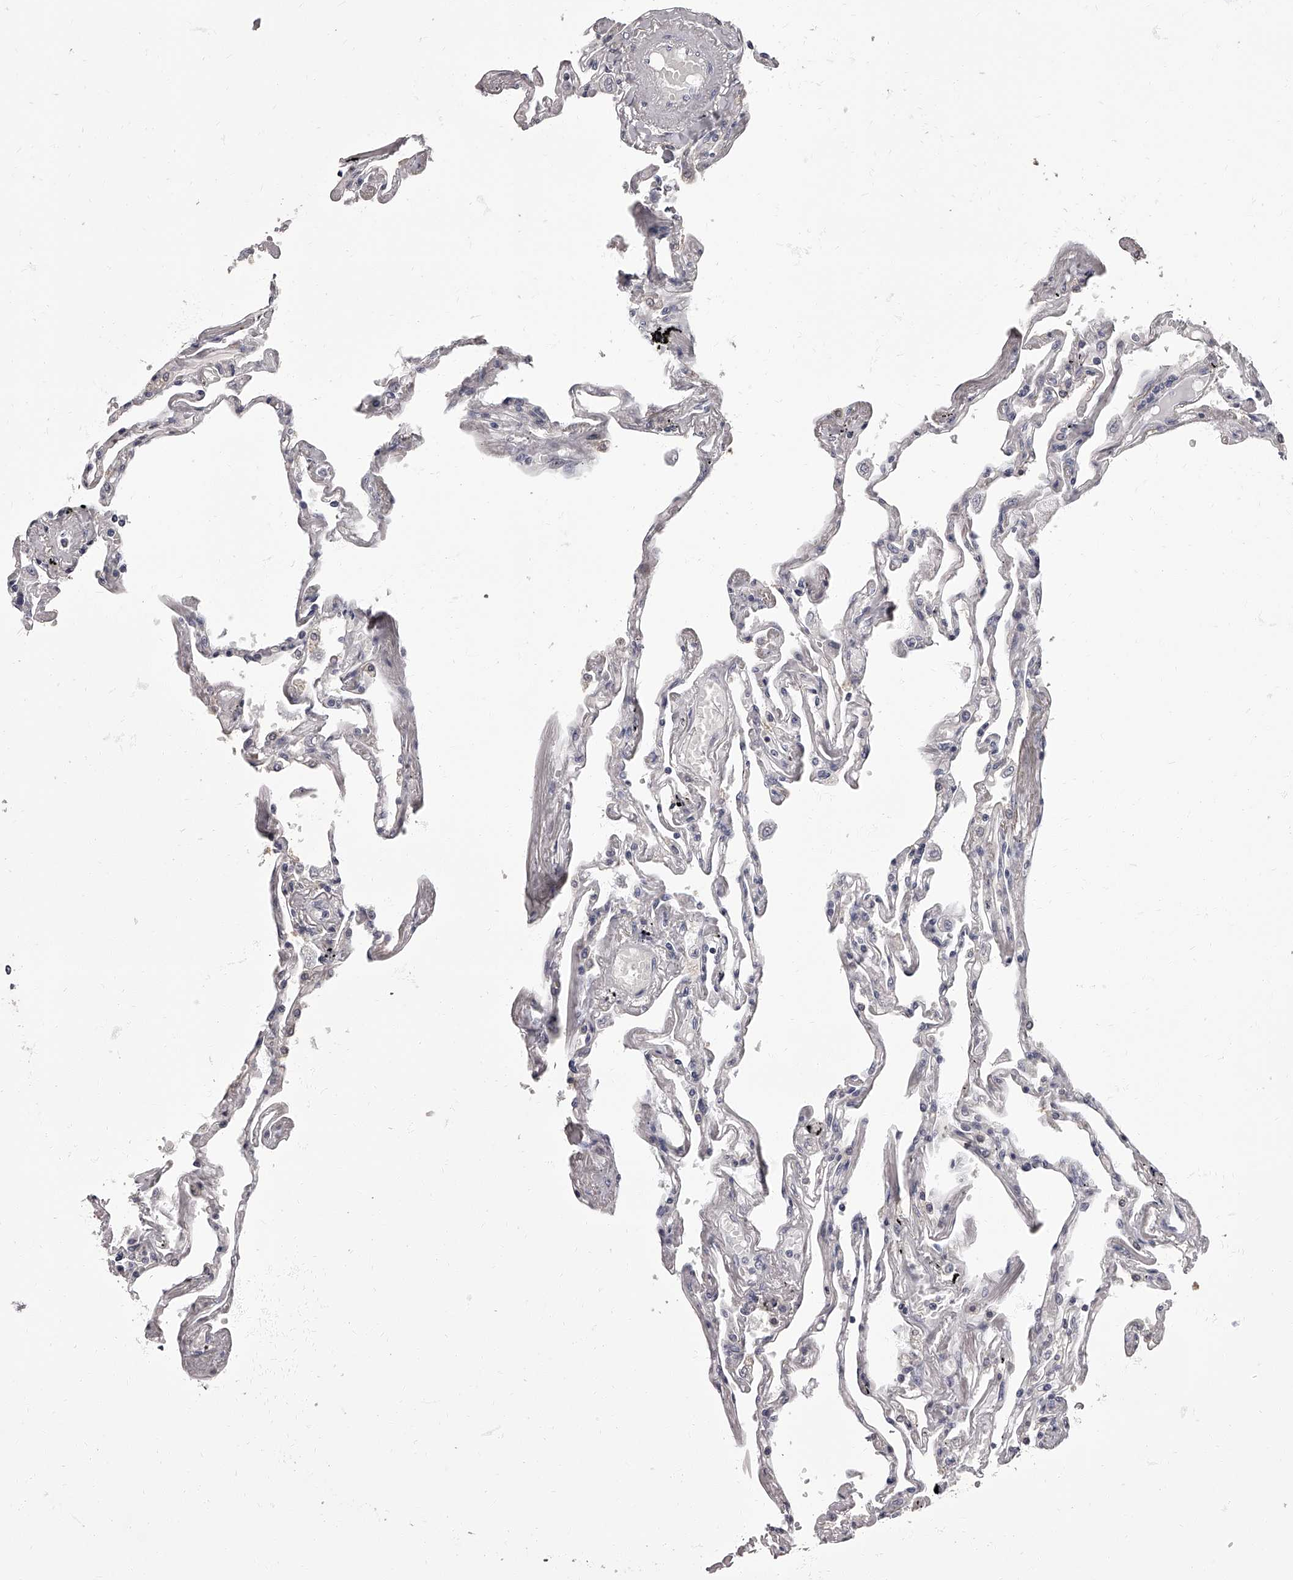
{"staining": {"intensity": "negative", "quantity": "none", "location": "none"}, "tissue": "lung", "cell_type": "Alveolar cells", "image_type": "normal", "snomed": [{"axis": "morphology", "description": "Normal tissue, NOS"}, {"axis": "topography", "description": "Lung"}], "caption": "Alveolar cells show no significant positivity in benign lung. Brightfield microscopy of immunohistochemistry (IHC) stained with DAB (brown) and hematoxylin (blue), captured at high magnification.", "gene": "APEH", "patient": {"sex": "female", "age": 67}}